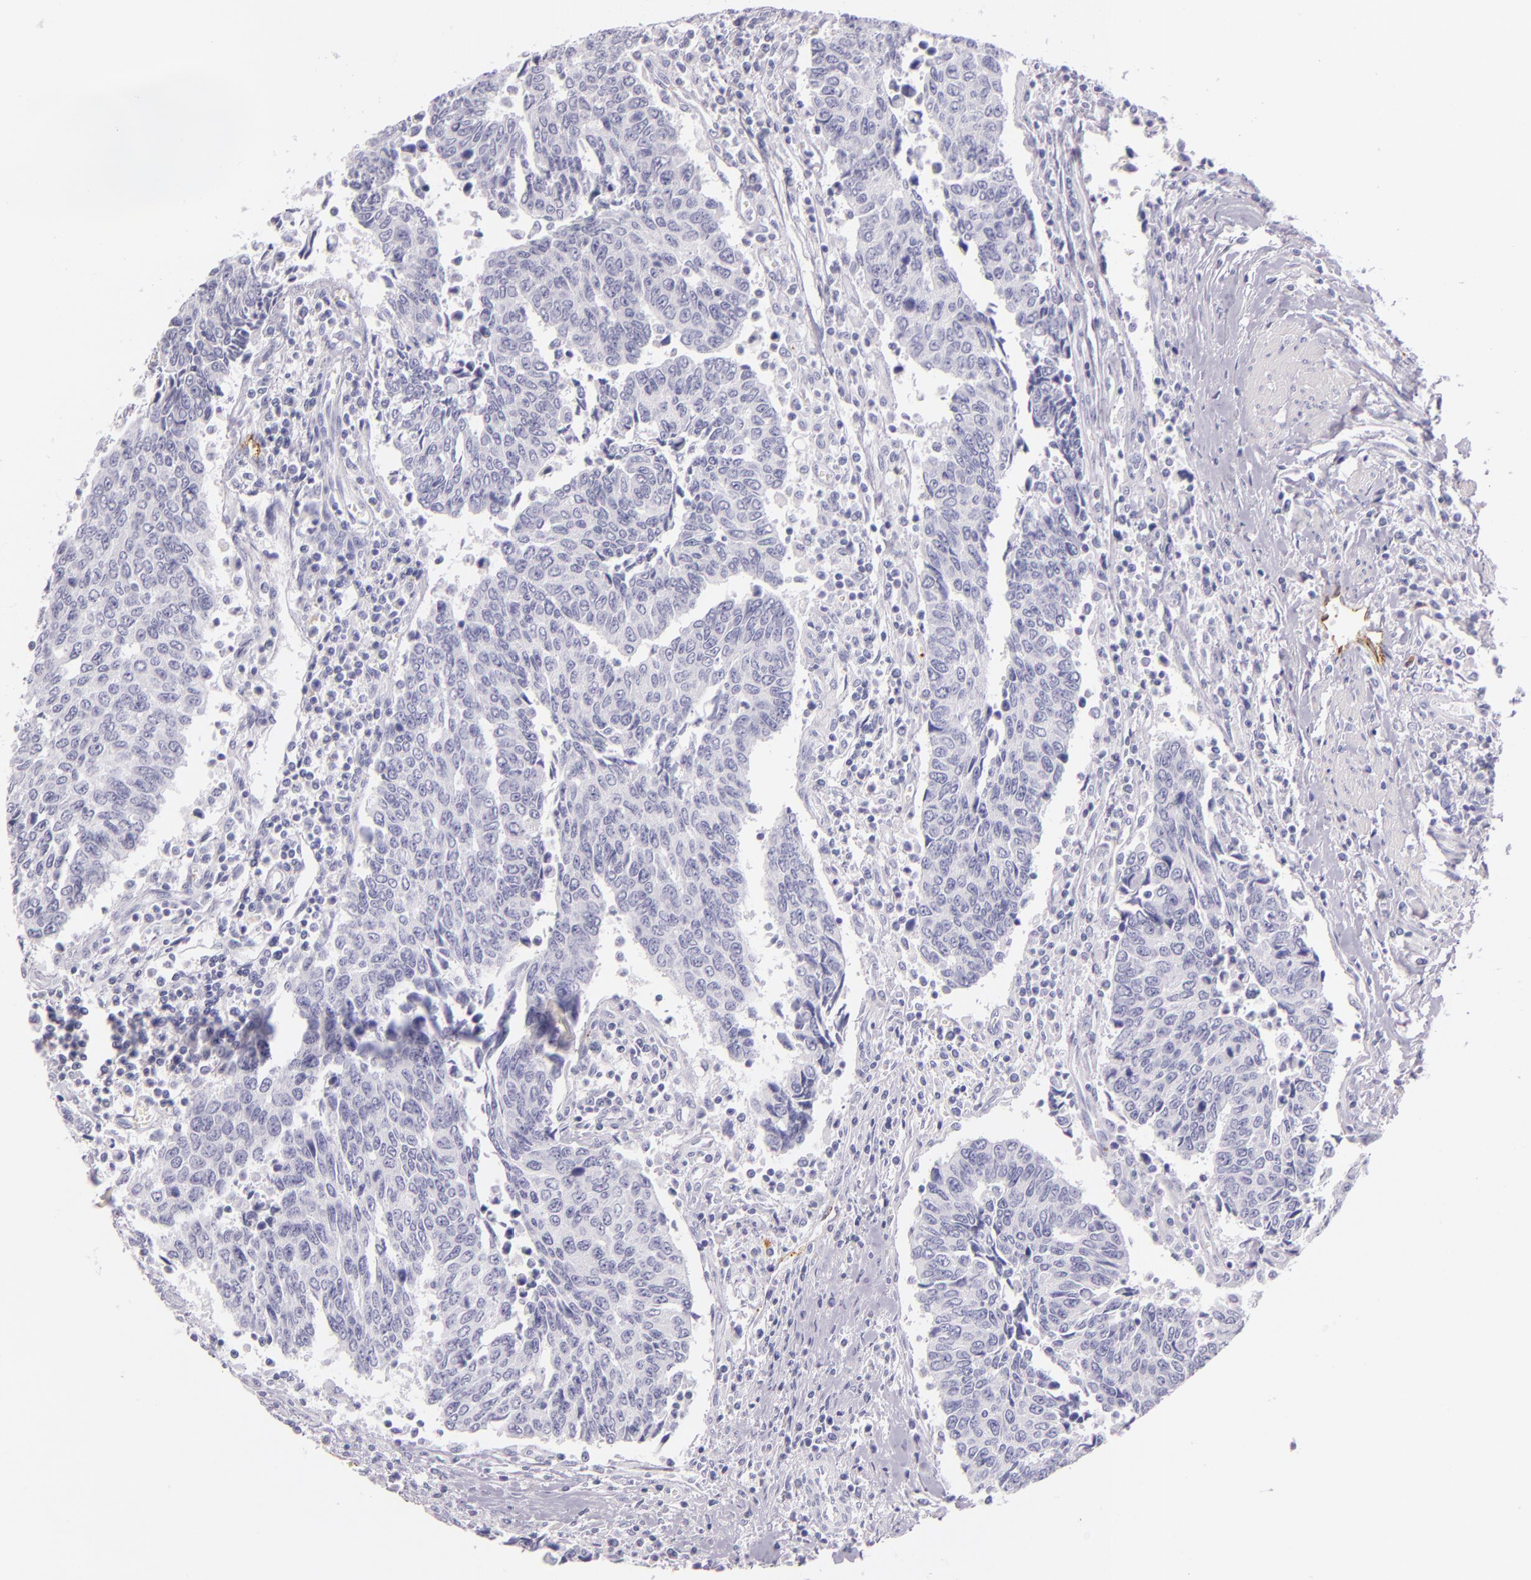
{"staining": {"intensity": "negative", "quantity": "none", "location": "none"}, "tissue": "urothelial cancer", "cell_type": "Tumor cells", "image_type": "cancer", "snomed": [{"axis": "morphology", "description": "Urothelial carcinoma, High grade"}, {"axis": "topography", "description": "Urinary bladder"}], "caption": "IHC of human urothelial carcinoma (high-grade) reveals no staining in tumor cells.", "gene": "SELP", "patient": {"sex": "male", "age": 86}}